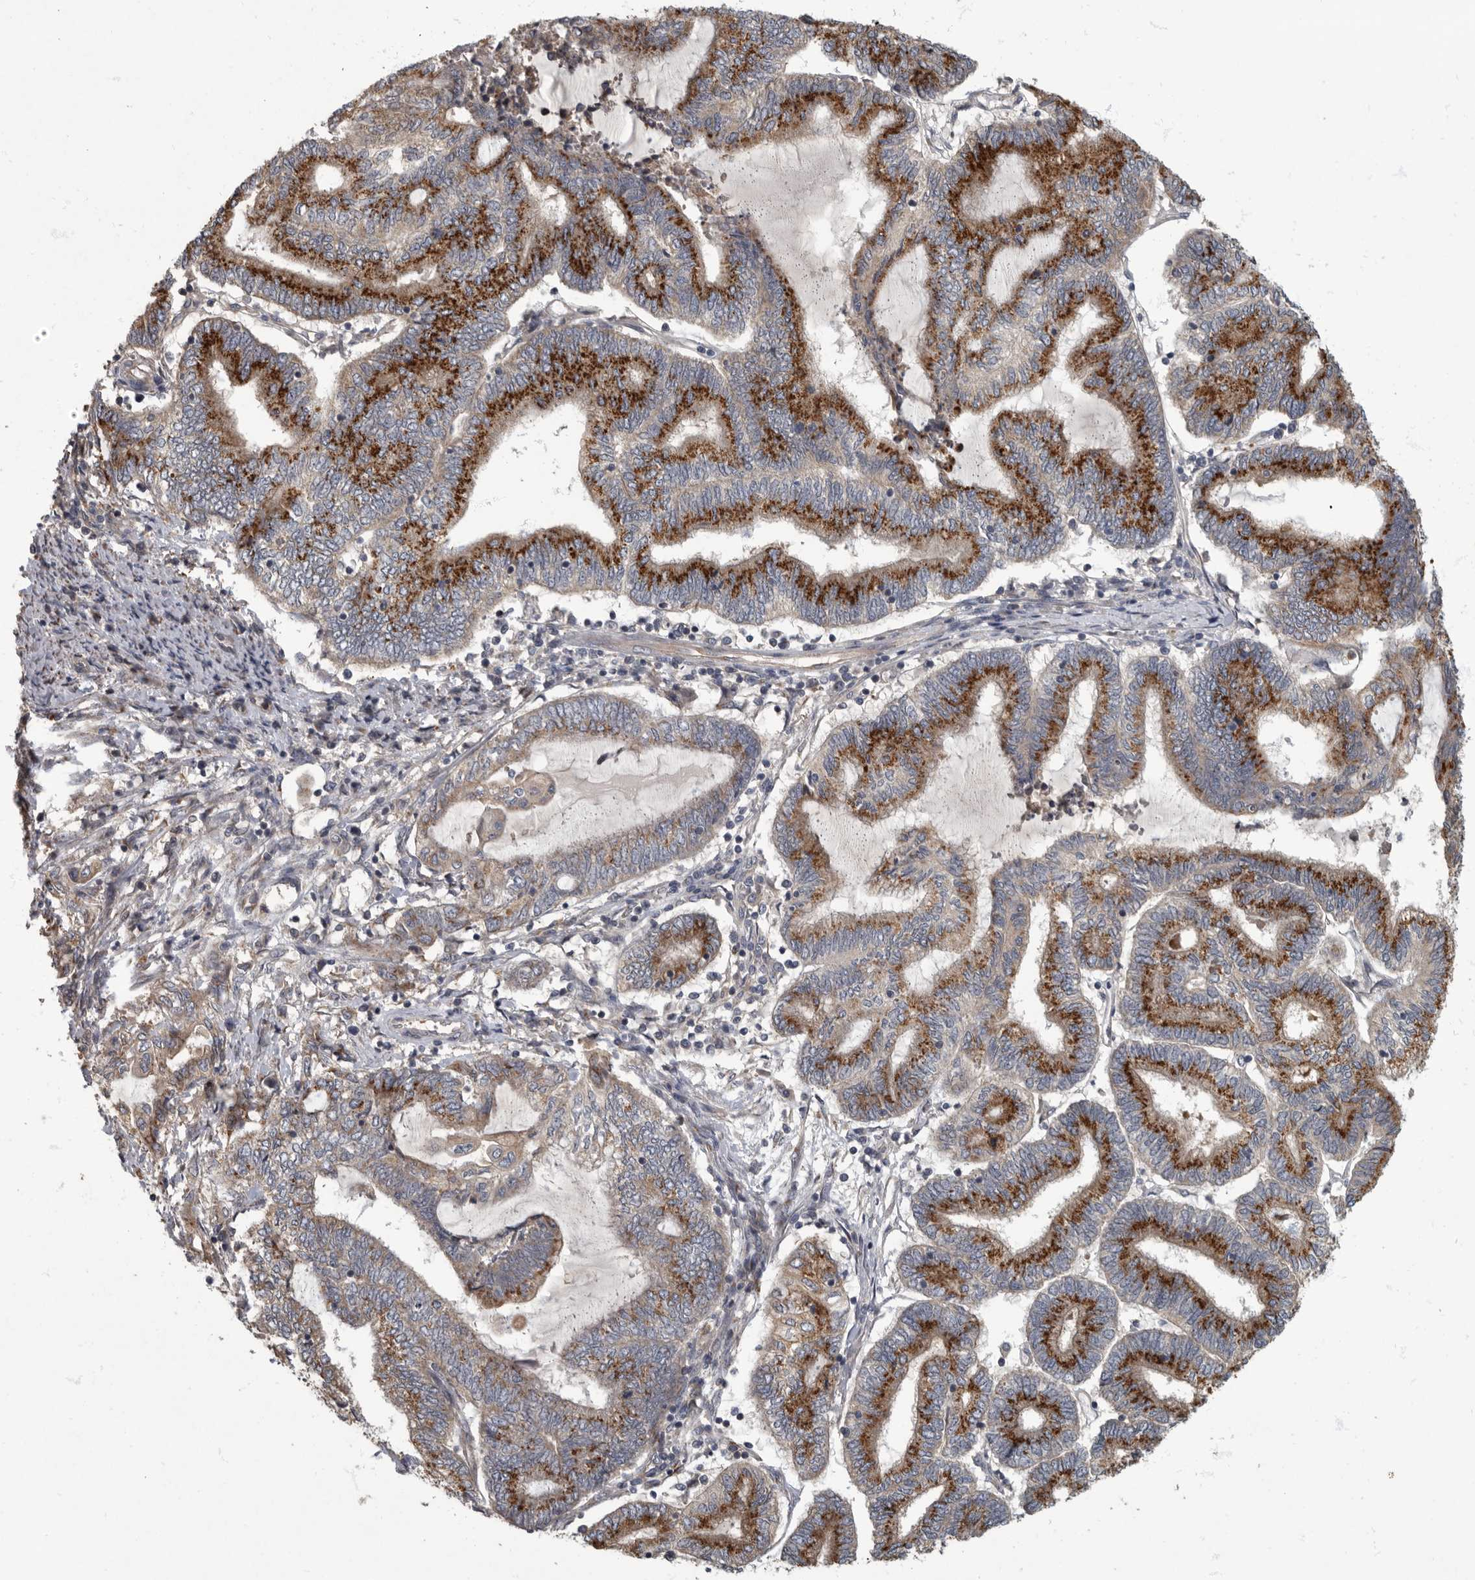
{"staining": {"intensity": "strong", "quantity": "25%-75%", "location": "cytoplasmic/membranous"}, "tissue": "endometrial cancer", "cell_type": "Tumor cells", "image_type": "cancer", "snomed": [{"axis": "morphology", "description": "Adenocarcinoma, NOS"}, {"axis": "topography", "description": "Uterus"}, {"axis": "topography", "description": "Endometrium"}], "caption": "A brown stain labels strong cytoplasmic/membranous positivity of a protein in human endometrial cancer tumor cells.", "gene": "IQCK", "patient": {"sex": "female", "age": 70}}